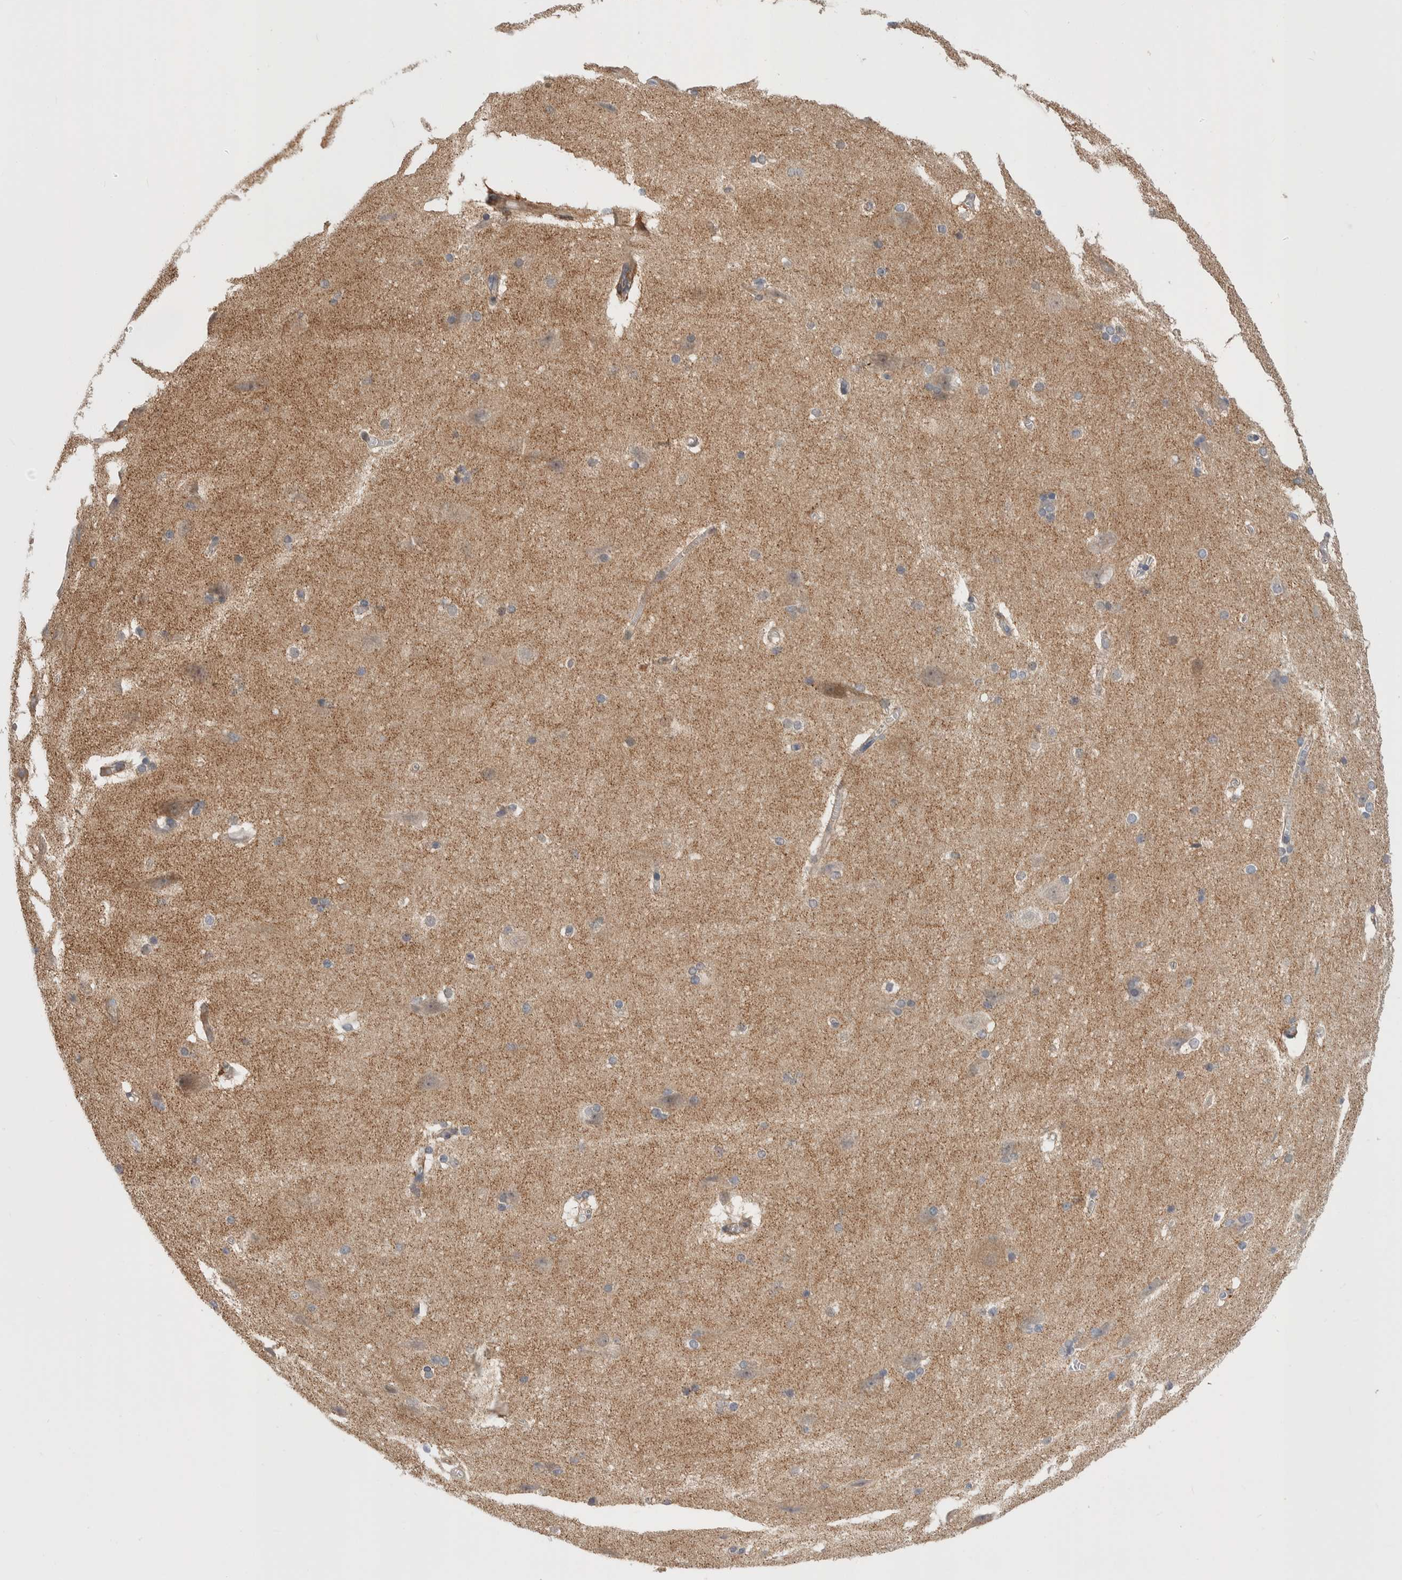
{"staining": {"intensity": "weak", "quantity": ">75%", "location": "cytoplasmic/membranous"}, "tissue": "cerebral cortex", "cell_type": "Endothelial cells", "image_type": "normal", "snomed": [{"axis": "morphology", "description": "Normal tissue, NOS"}, {"axis": "topography", "description": "Cerebral cortex"}, {"axis": "topography", "description": "Hippocampus"}], "caption": "Weak cytoplasmic/membranous protein staining is appreciated in approximately >75% of endothelial cells in cerebral cortex.", "gene": "ZNF862", "patient": {"sex": "female", "age": 19}}